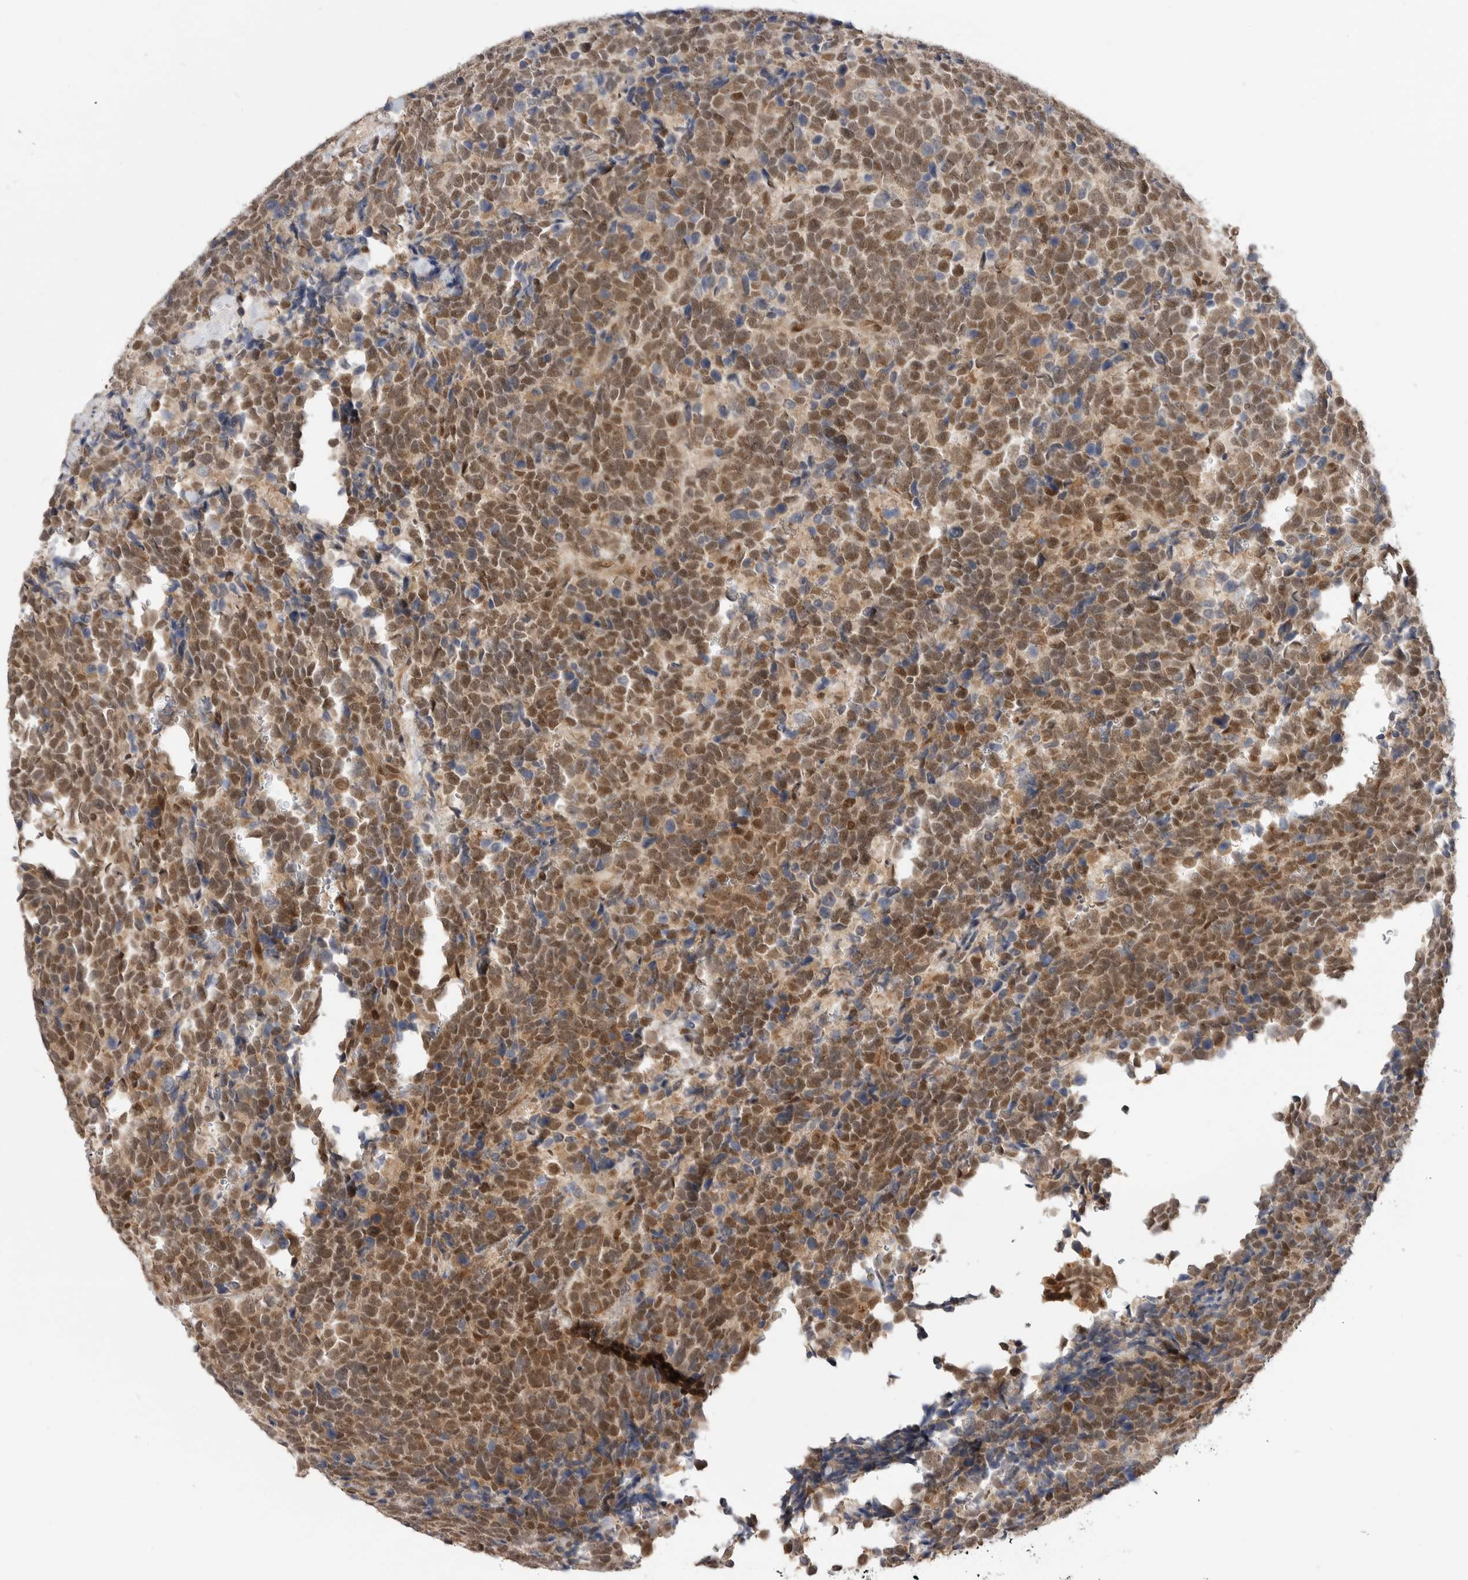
{"staining": {"intensity": "moderate", "quantity": ">75%", "location": "cytoplasmic/membranous,nuclear"}, "tissue": "urothelial cancer", "cell_type": "Tumor cells", "image_type": "cancer", "snomed": [{"axis": "morphology", "description": "Urothelial carcinoma, High grade"}, {"axis": "topography", "description": "Urinary bladder"}], "caption": "Human high-grade urothelial carcinoma stained with a protein marker demonstrates moderate staining in tumor cells.", "gene": "ALKAL1", "patient": {"sex": "female", "age": 82}}